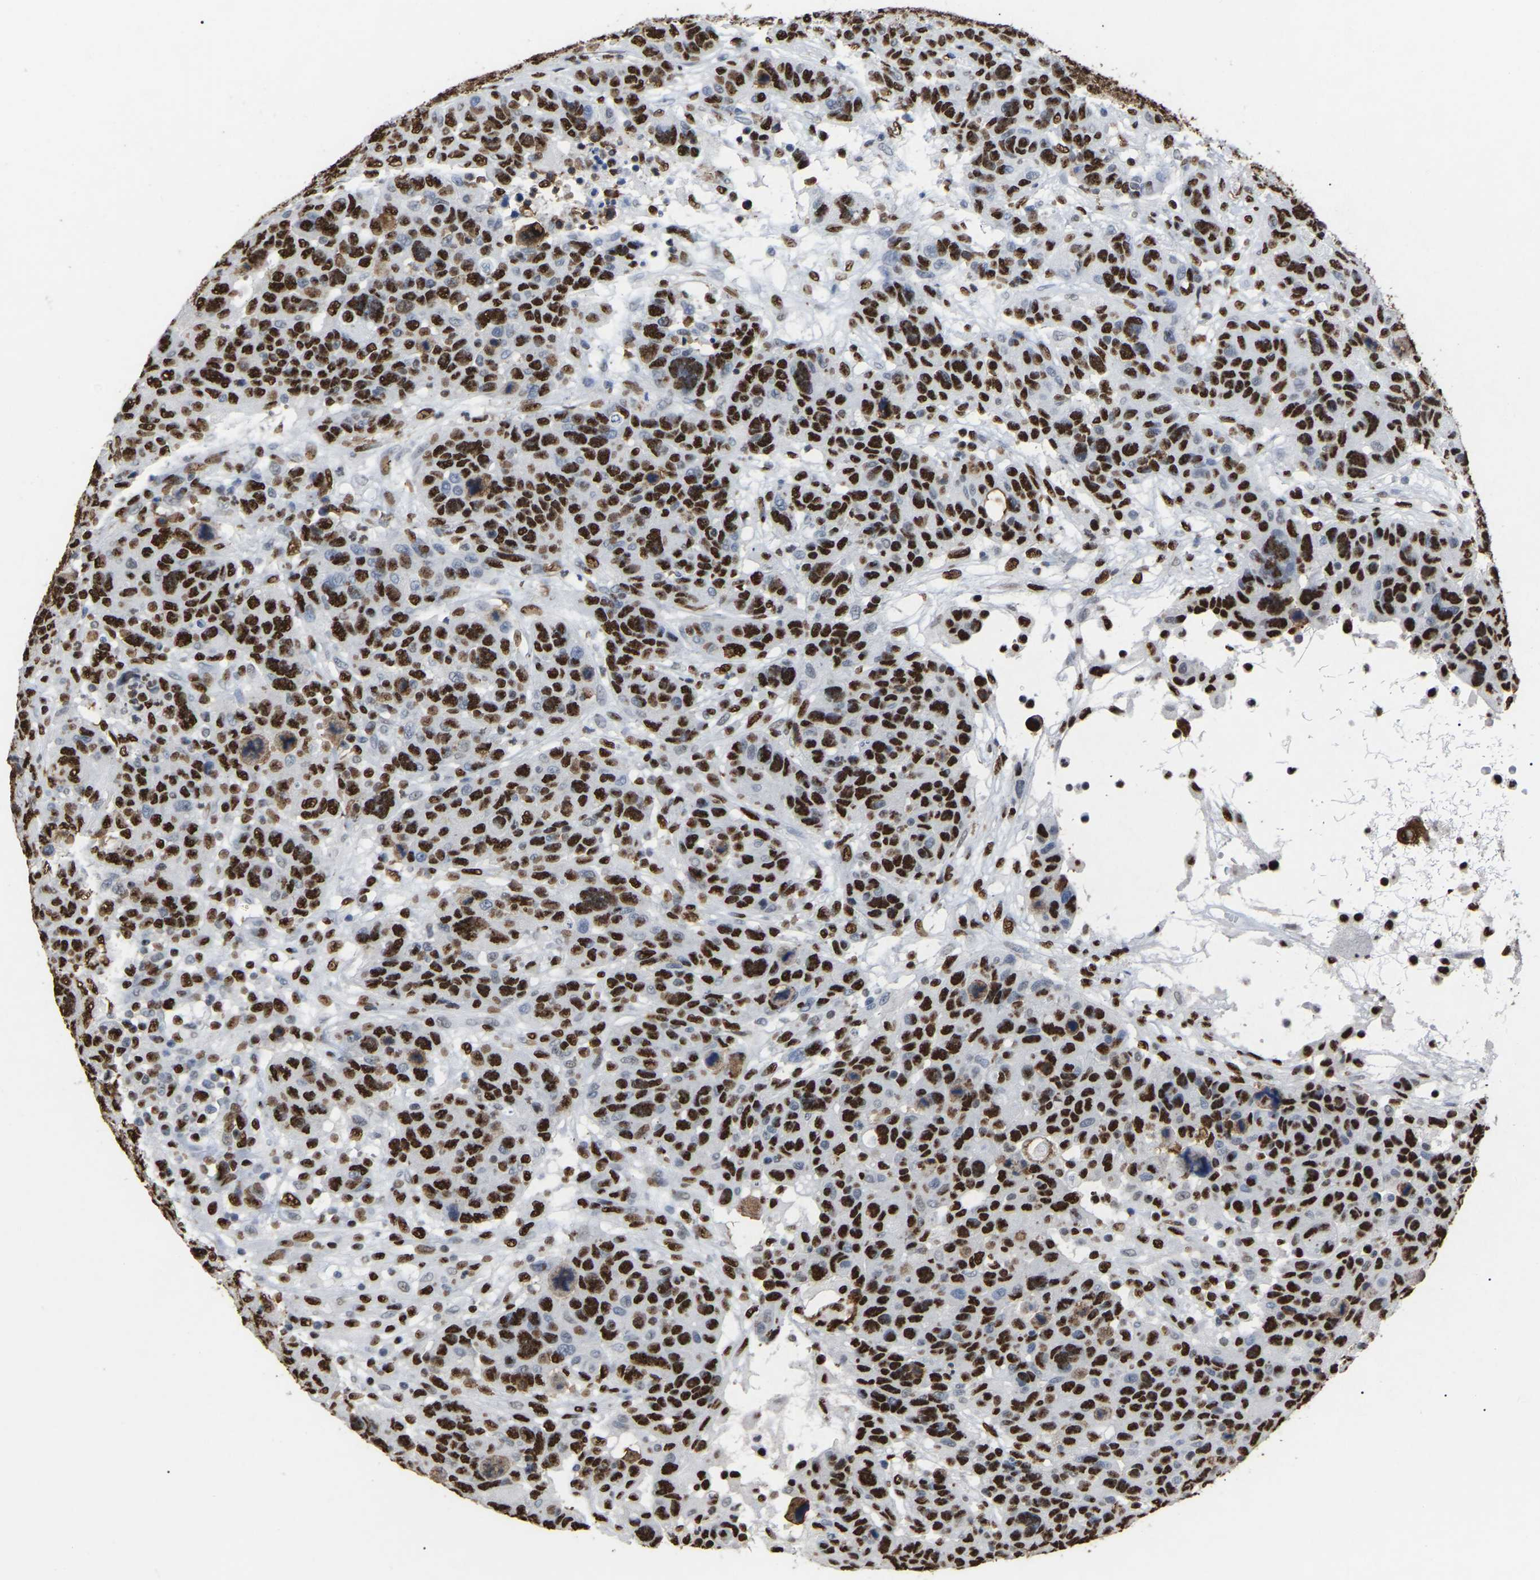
{"staining": {"intensity": "strong", "quantity": ">75%", "location": "nuclear"}, "tissue": "breast cancer", "cell_type": "Tumor cells", "image_type": "cancer", "snomed": [{"axis": "morphology", "description": "Duct carcinoma"}, {"axis": "topography", "description": "Breast"}], "caption": "Strong nuclear staining for a protein is appreciated in about >75% of tumor cells of breast cancer using immunohistochemistry.", "gene": "RBL2", "patient": {"sex": "female", "age": 37}}